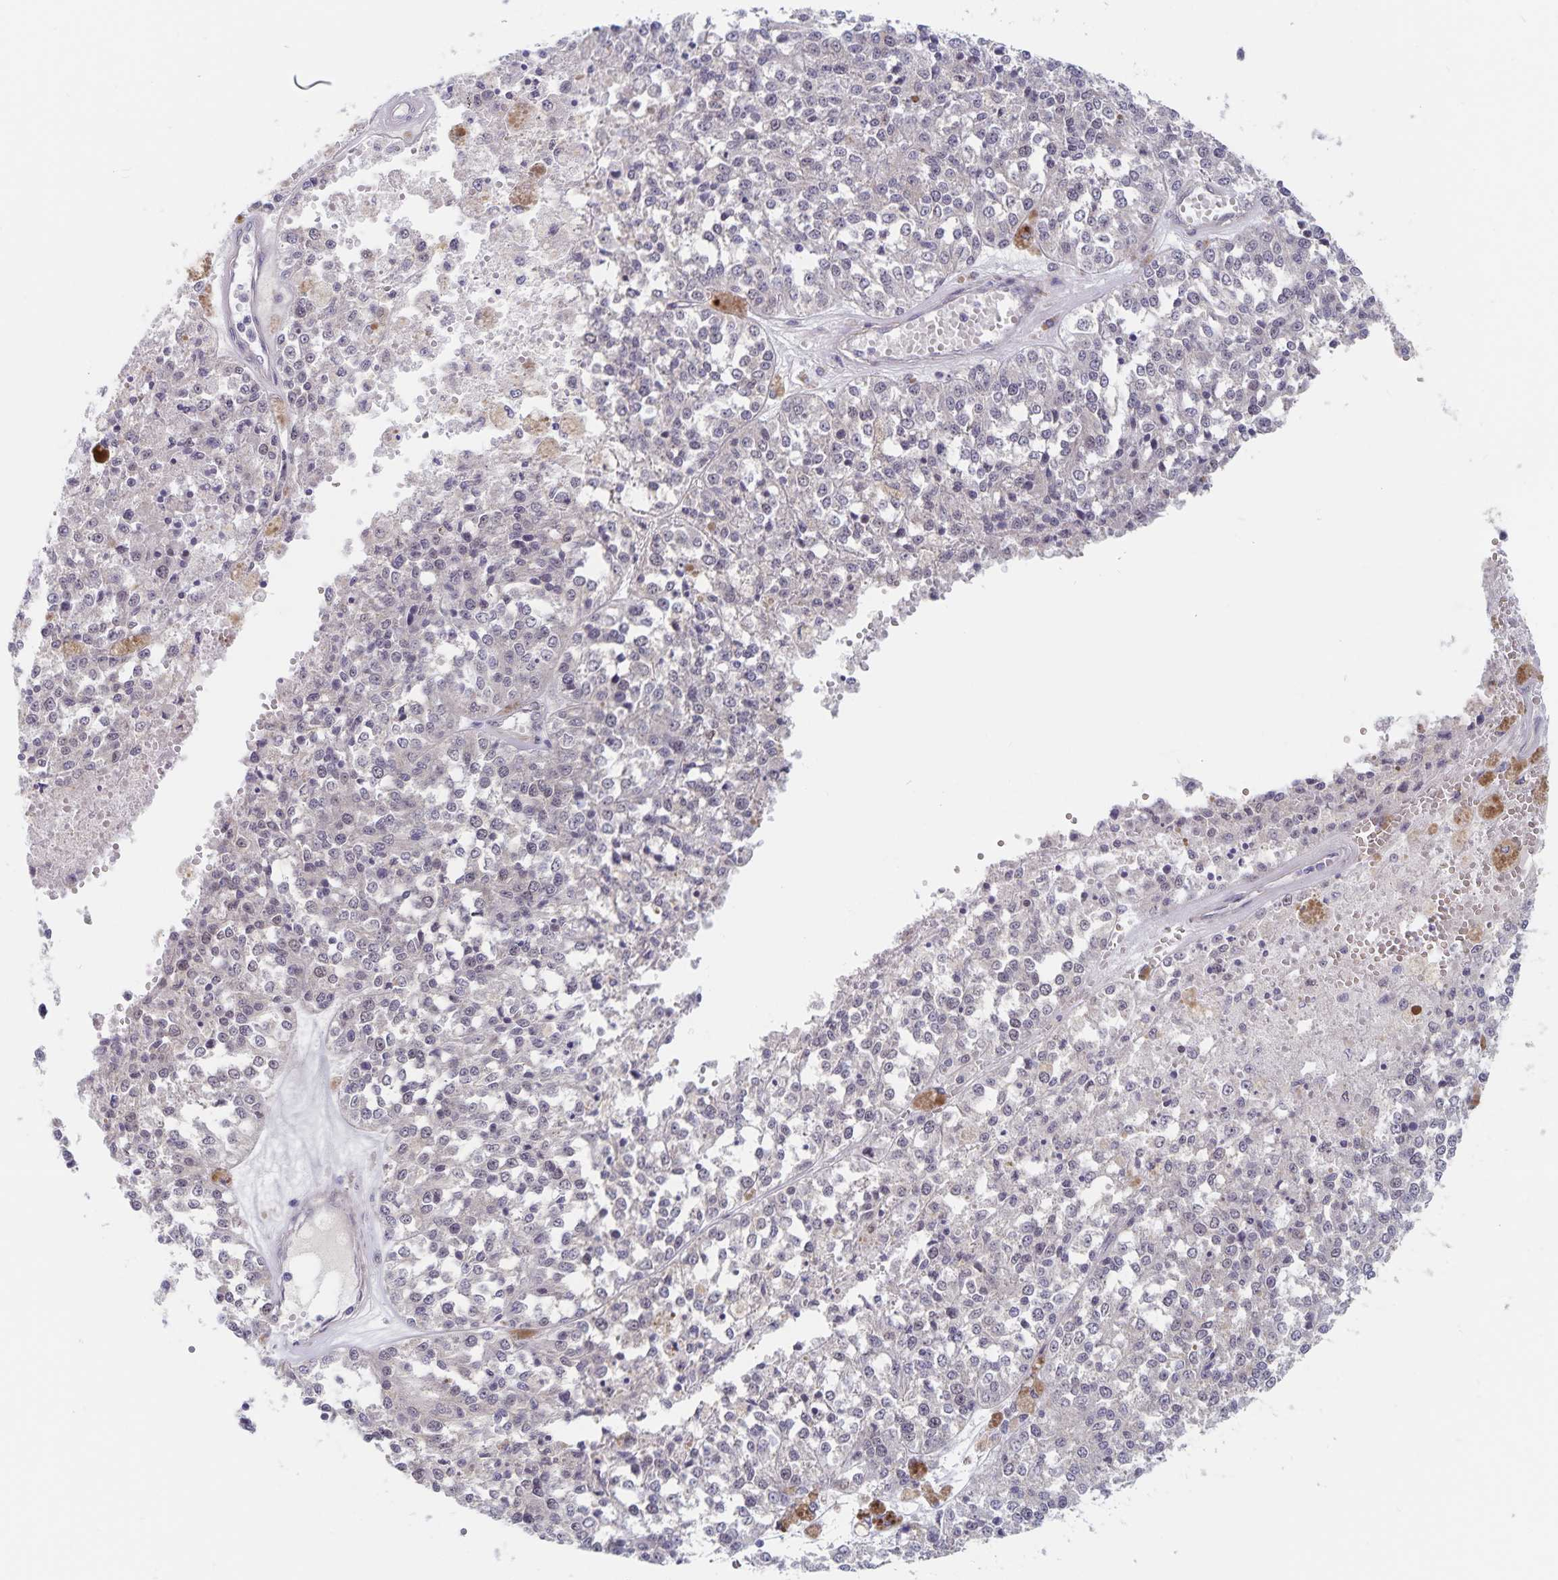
{"staining": {"intensity": "negative", "quantity": "none", "location": "none"}, "tissue": "melanoma", "cell_type": "Tumor cells", "image_type": "cancer", "snomed": [{"axis": "morphology", "description": "Malignant melanoma, Metastatic site"}, {"axis": "topography", "description": "Lymph node"}], "caption": "High magnification brightfield microscopy of malignant melanoma (metastatic site) stained with DAB (3,3'-diaminobenzidine) (brown) and counterstained with hematoxylin (blue): tumor cells show no significant positivity. (DAB immunohistochemistry, high magnification).", "gene": "BAG6", "patient": {"sex": "female", "age": 64}}